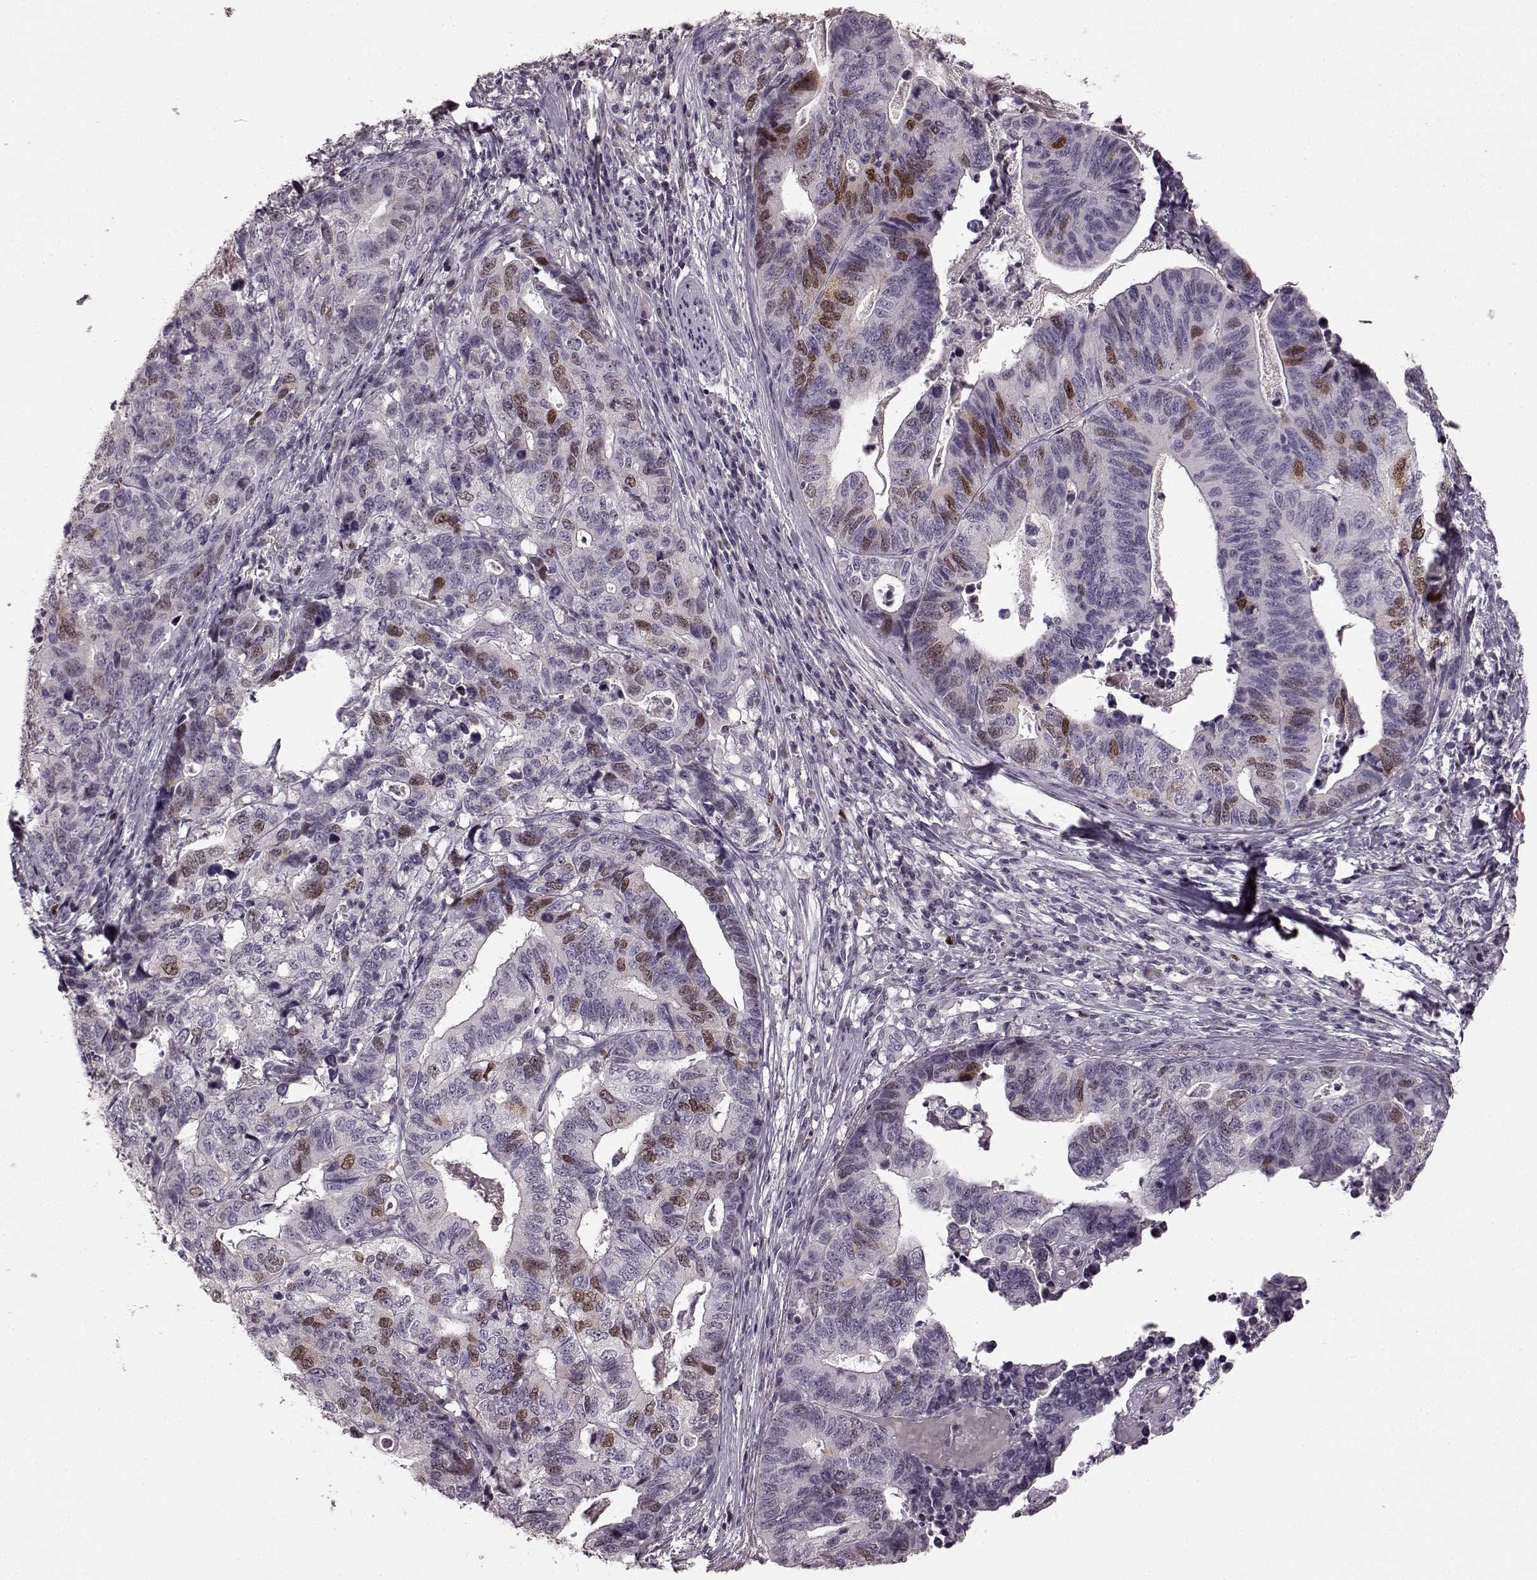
{"staining": {"intensity": "moderate", "quantity": "<25%", "location": "nuclear"}, "tissue": "stomach cancer", "cell_type": "Tumor cells", "image_type": "cancer", "snomed": [{"axis": "morphology", "description": "Adenocarcinoma, NOS"}, {"axis": "topography", "description": "Stomach, upper"}], "caption": "An IHC micrograph of neoplastic tissue is shown. Protein staining in brown labels moderate nuclear positivity in adenocarcinoma (stomach) within tumor cells.", "gene": "CCNA2", "patient": {"sex": "female", "age": 67}}